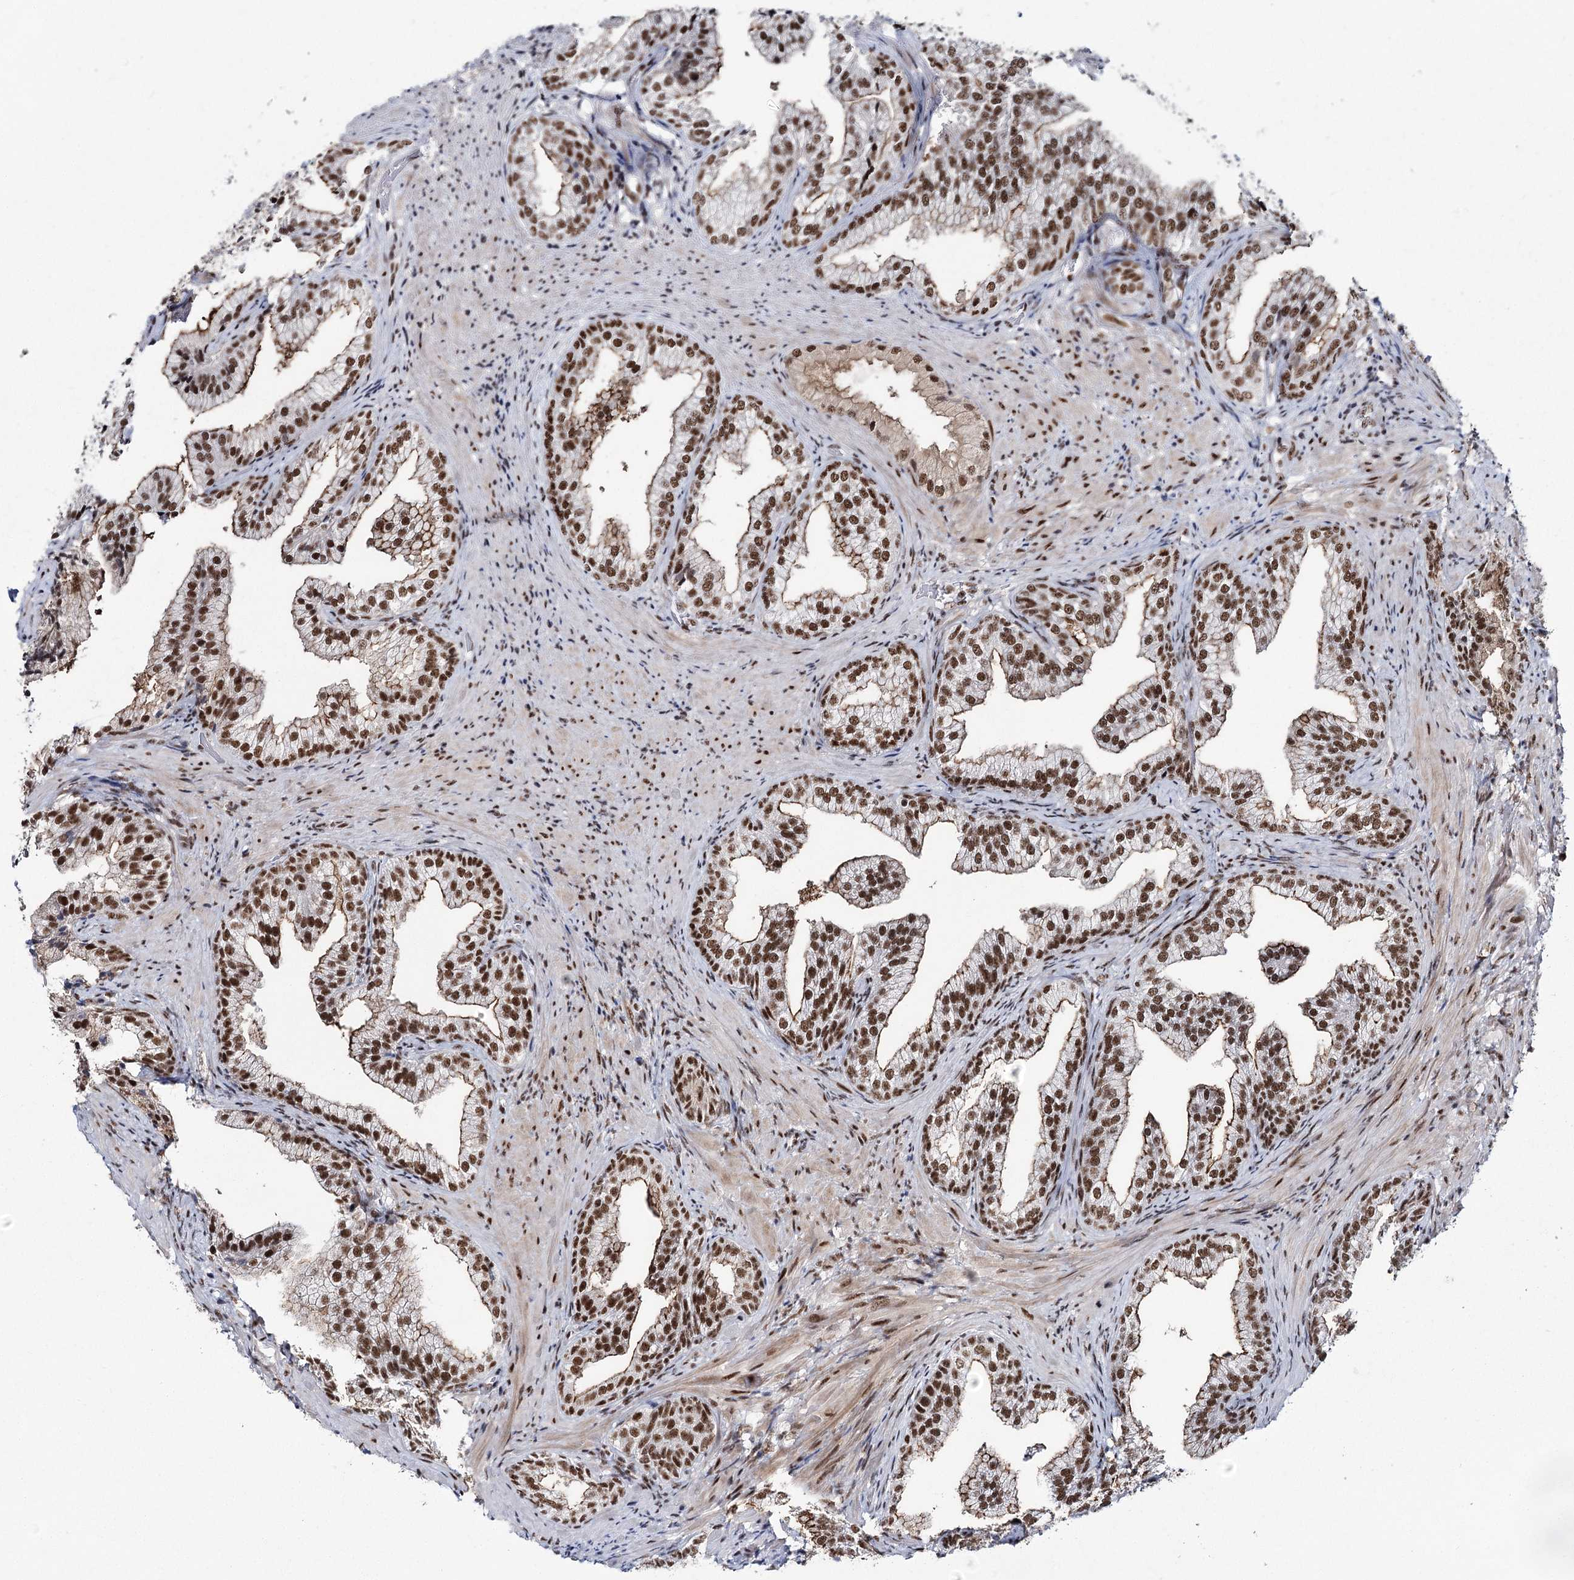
{"staining": {"intensity": "strong", "quantity": ">75%", "location": "nuclear"}, "tissue": "prostate", "cell_type": "Glandular cells", "image_type": "normal", "snomed": [{"axis": "morphology", "description": "Normal tissue, NOS"}, {"axis": "topography", "description": "Prostate"}], "caption": "Glandular cells display high levels of strong nuclear staining in about >75% of cells in unremarkable human prostate.", "gene": "SCAF8", "patient": {"sex": "male", "age": 76}}